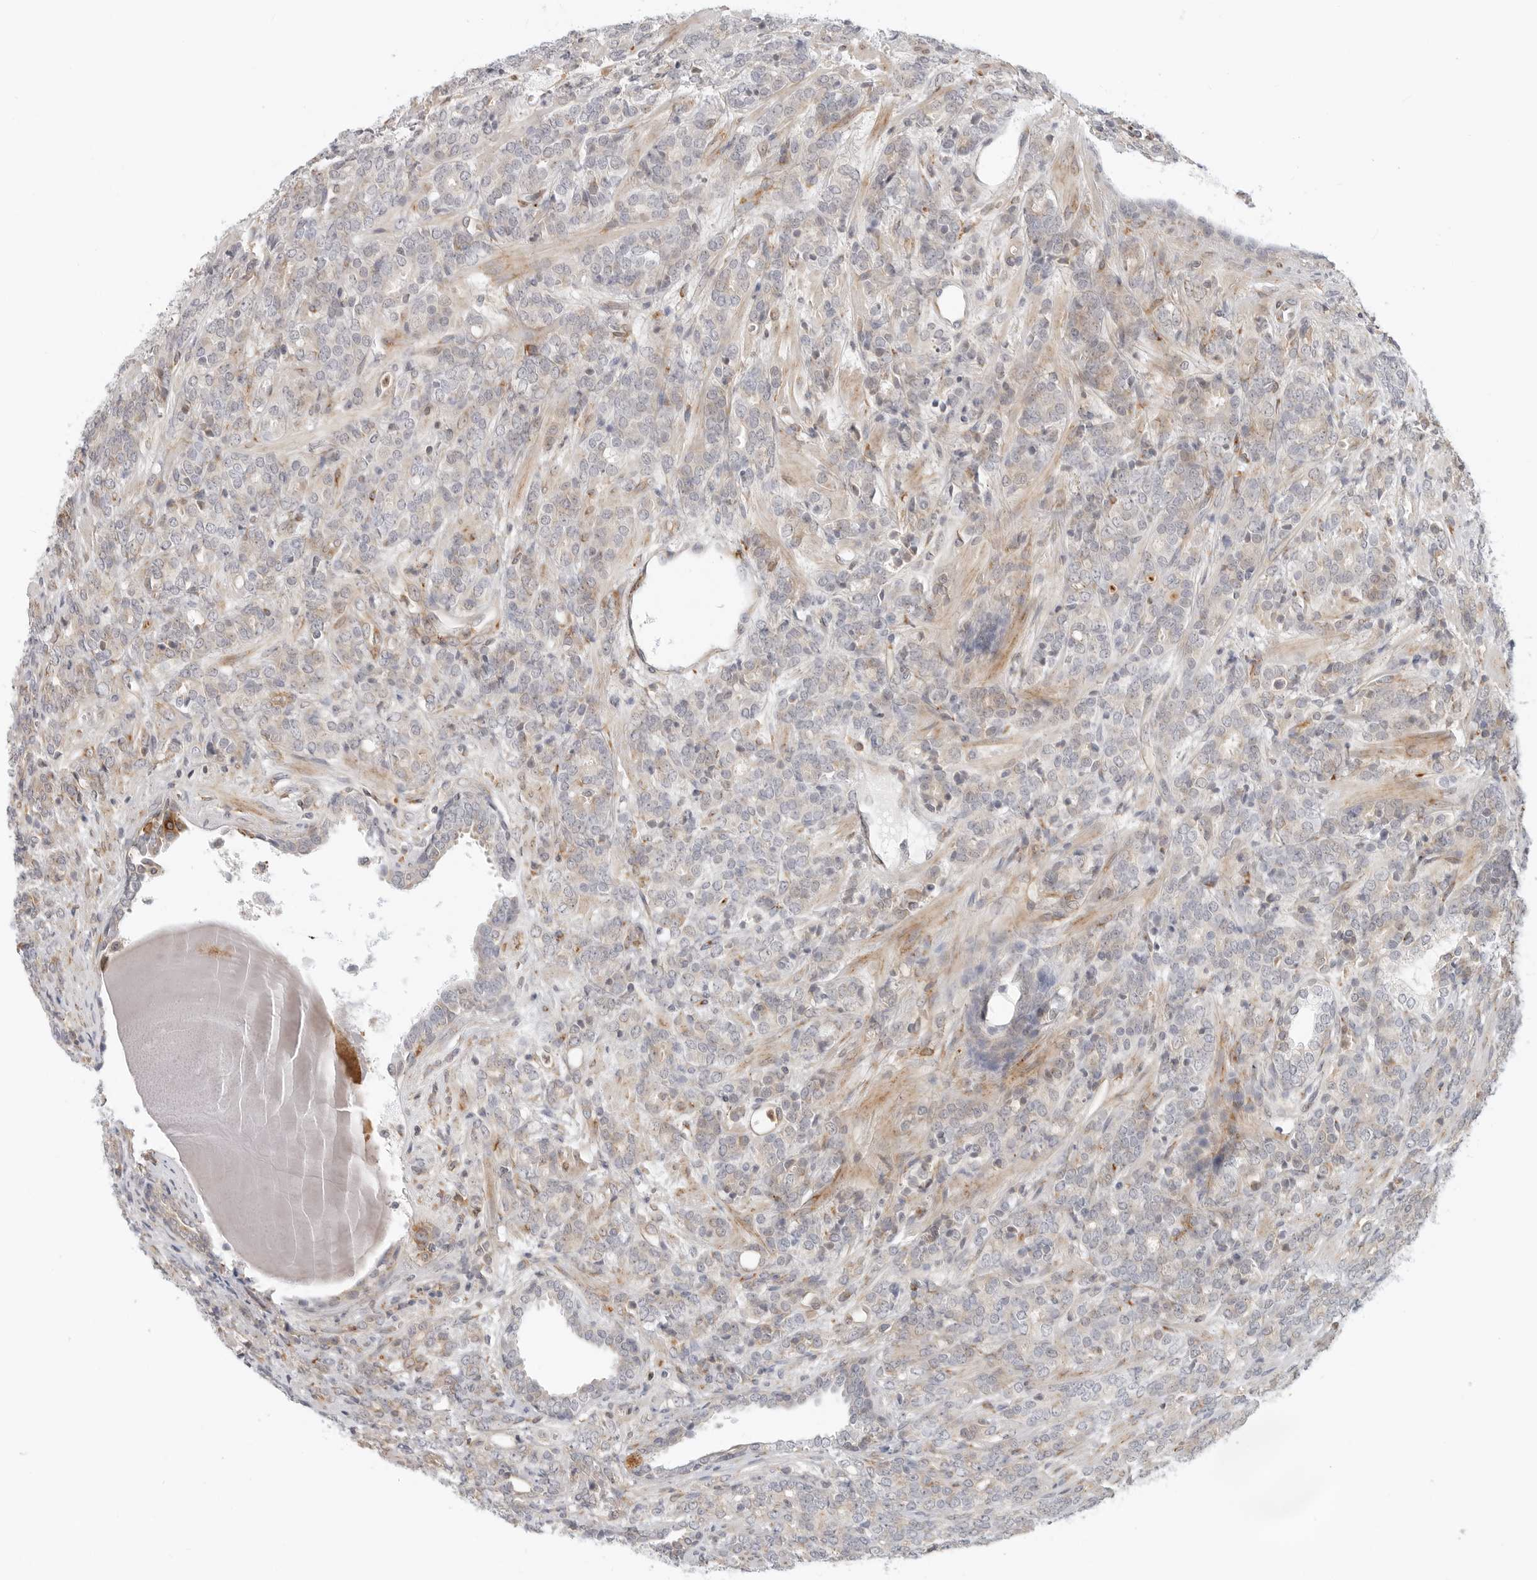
{"staining": {"intensity": "weak", "quantity": "<25%", "location": "cytoplasmic/membranous"}, "tissue": "prostate cancer", "cell_type": "Tumor cells", "image_type": "cancer", "snomed": [{"axis": "morphology", "description": "Adenocarcinoma, High grade"}, {"axis": "topography", "description": "Prostate"}], "caption": "The histopathology image displays no staining of tumor cells in prostate cancer (high-grade adenocarcinoma). Brightfield microscopy of IHC stained with DAB (brown) and hematoxylin (blue), captured at high magnification.", "gene": "C1QTNF1", "patient": {"sex": "male", "age": 62}}